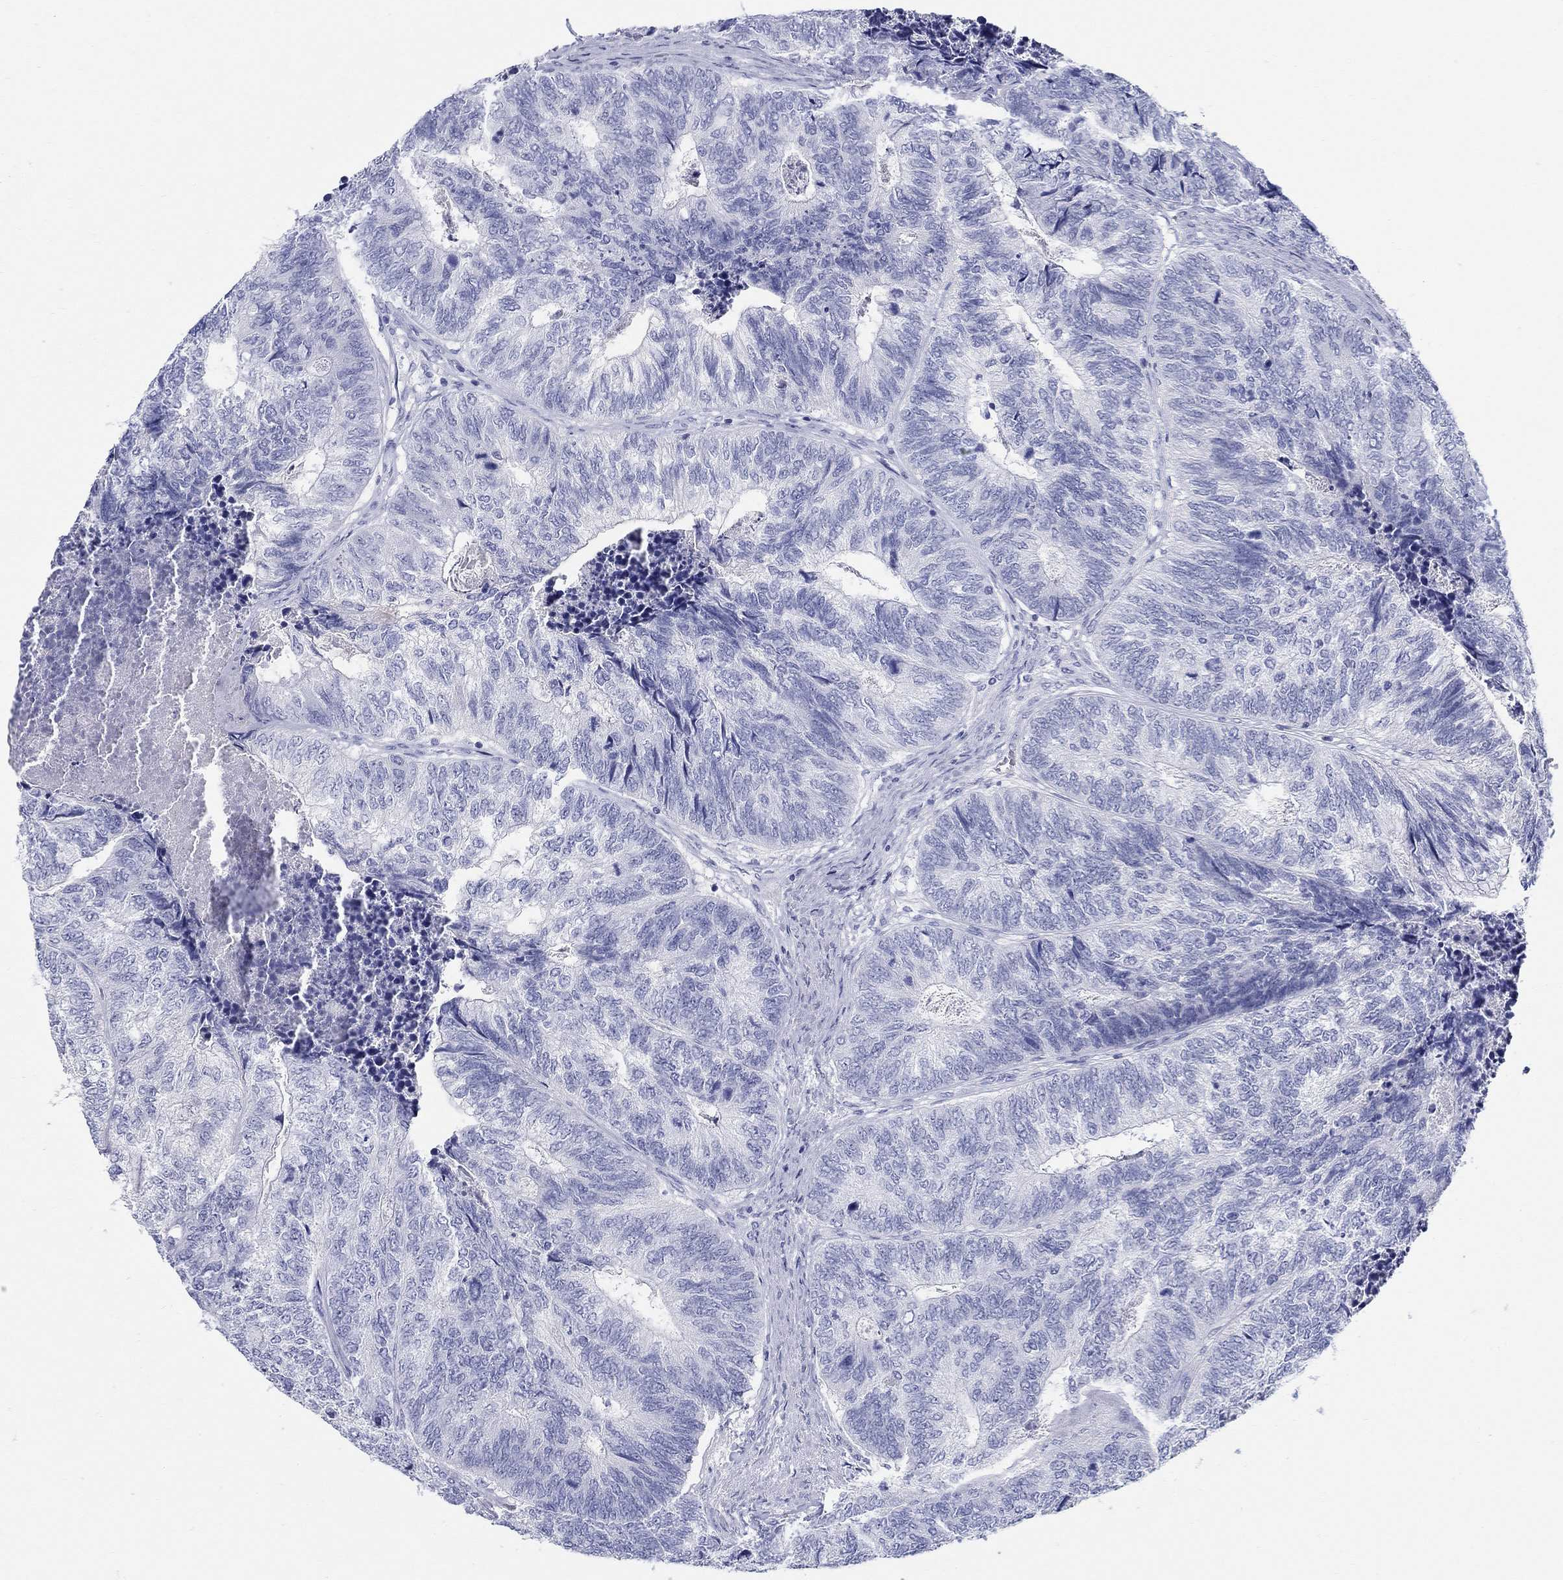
{"staining": {"intensity": "negative", "quantity": "none", "location": "none"}, "tissue": "colorectal cancer", "cell_type": "Tumor cells", "image_type": "cancer", "snomed": [{"axis": "morphology", "description": "Adenocarcinoma, NOS"}, {"axis": "topography", "description": "Colon"}], "caption": "An image of colorectal cancer stained for a protein demonstrates no brown staining in tumor cells.", "gene": "LAMP5", "patient": {"sex": "female", "age": 67}}